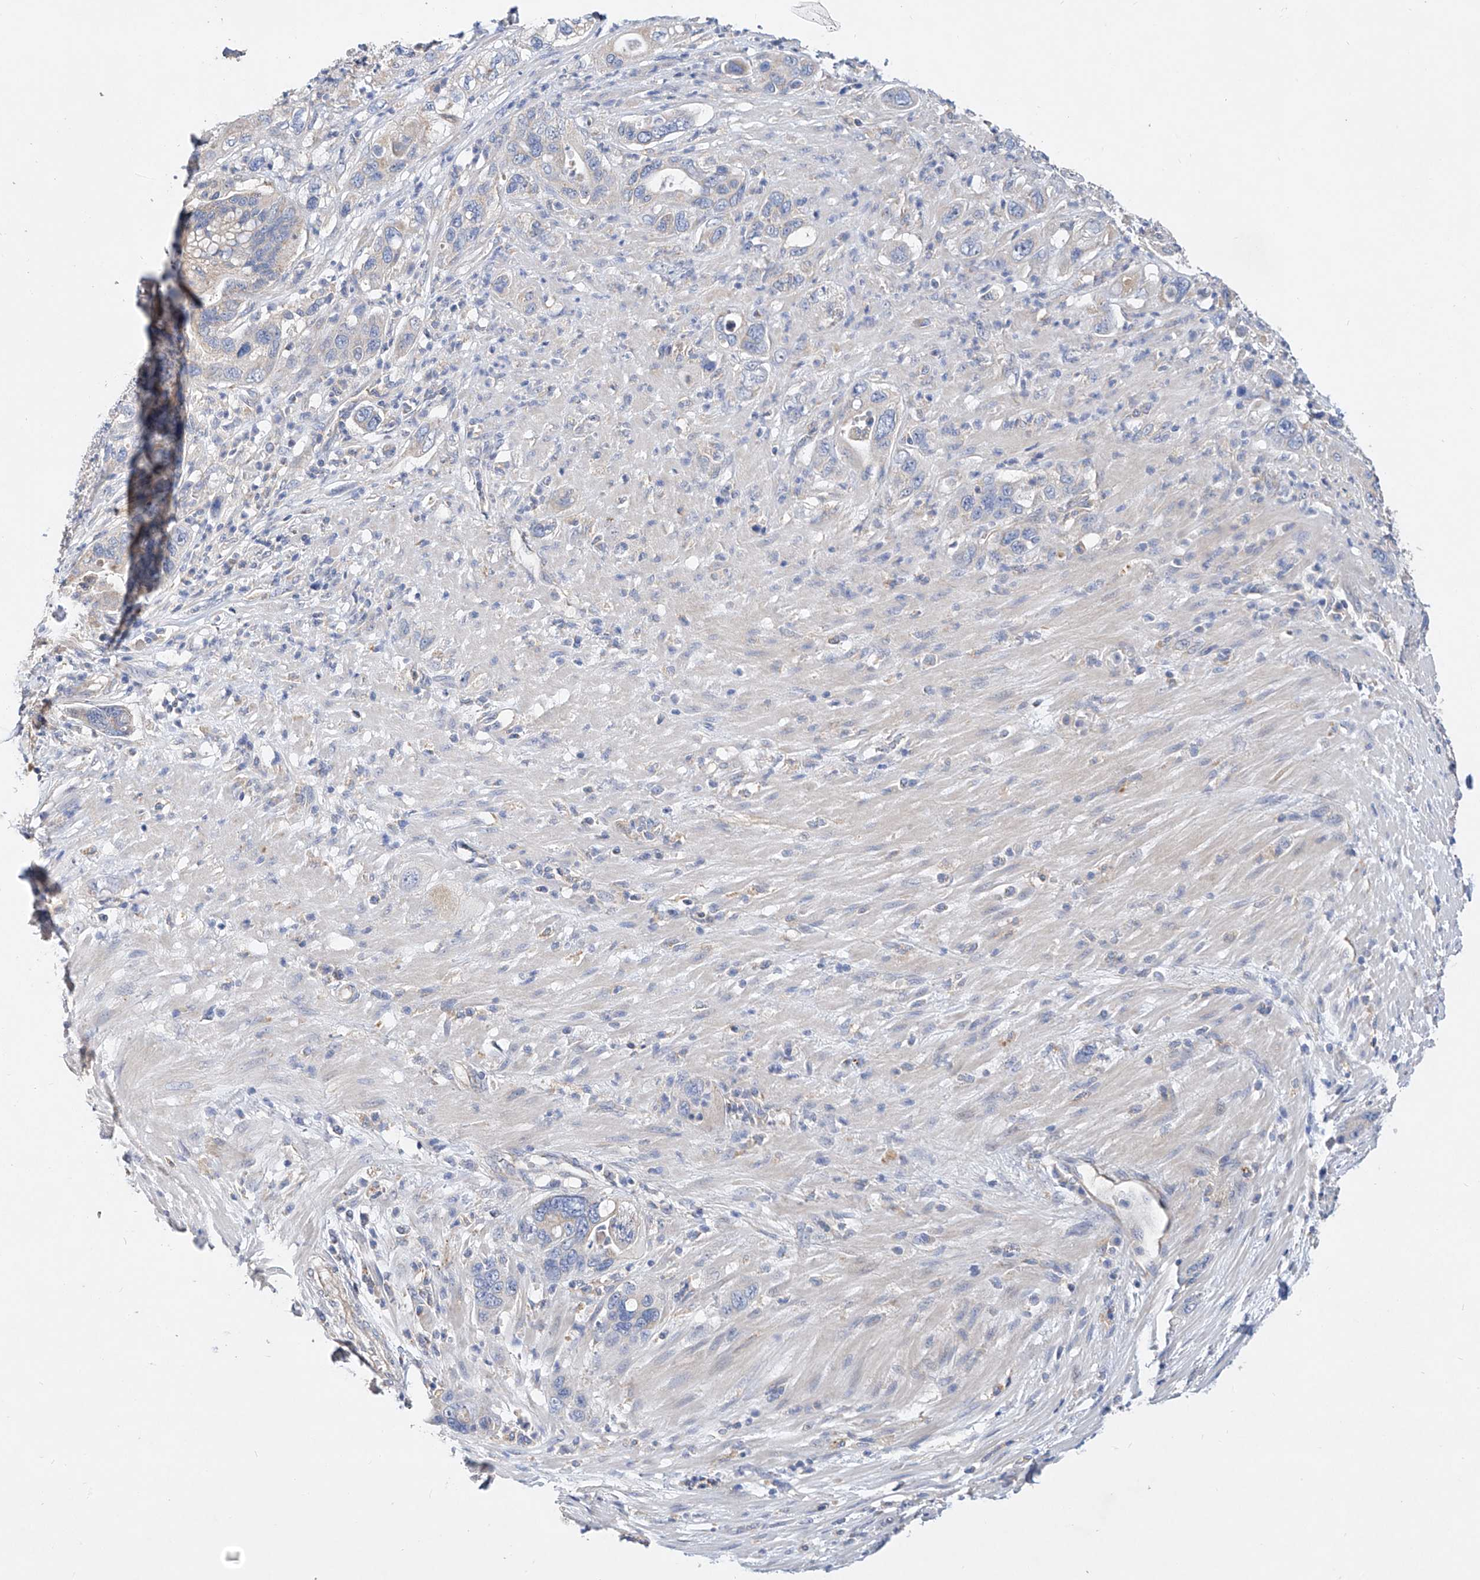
{"staining": {"intensity": "negative", "quantity": "none", "location": "none"}, "tissue": "pancreatic cancer", "cell_type": "Tumor cells", "image_type": "cancer", "snomed": [{"axis": "morphology", "description": "Adenocarcinoma, NOS"}, {"axis": "topography", "description": "Pancreas"}], "caption": "Photomicrograph shows no significant protein positivity in tumor cells of pancreatic cancer.", "gene": "AMD1", "patient": {"sex": "female", "age": 71}}